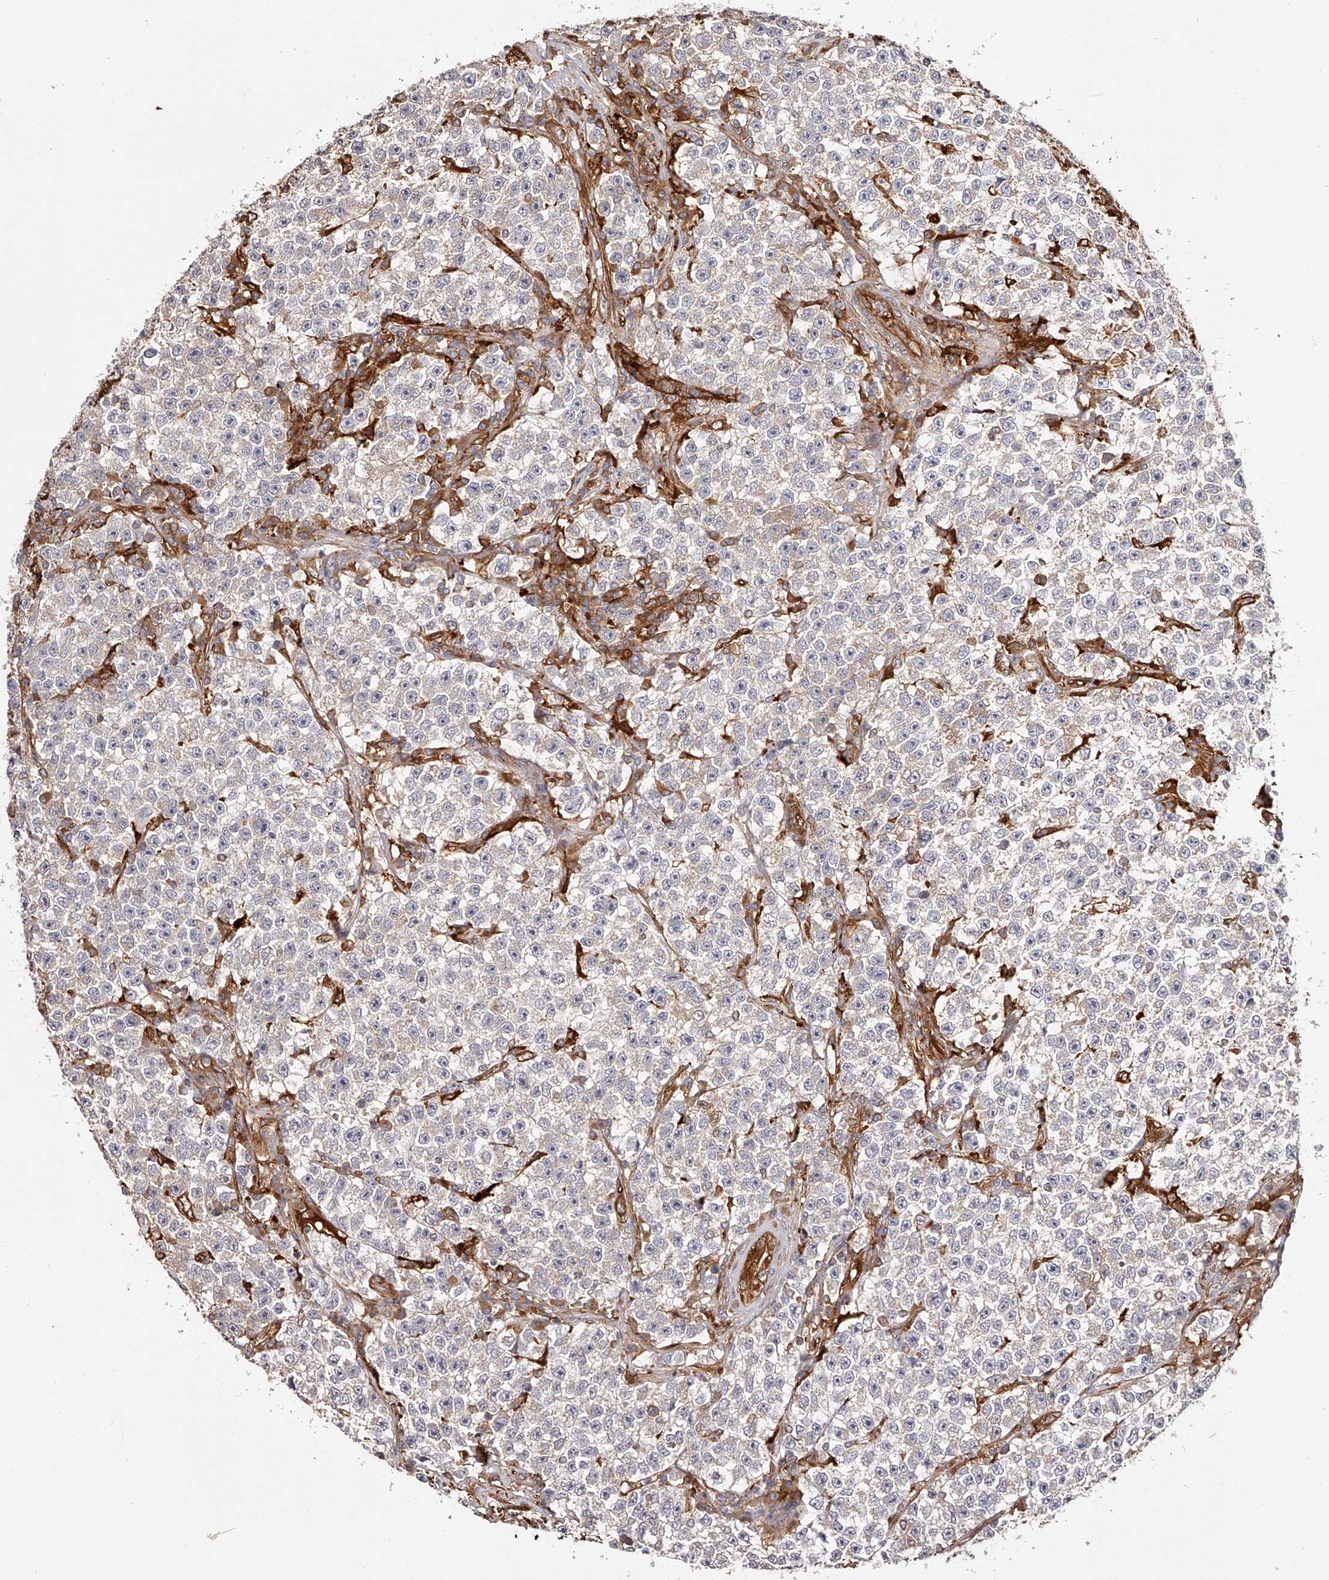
{"staining": {"intensity": "weak", "quantity": "<25%", "location": "cytoplasmic/membranous"}, "tissue": "testis cancer", "cell_type": "Tumor cells", "image_type": "cancer", "snomed": [{"axis": "morphology", "description": "Seminoma, NOS"}, {"axis": "topography", "description": "Testis"}], "caption": "This is a image of immunohistochemistry staining of testis seminoma, which shows no positivity in tumor cells.", "gene": "LAP3", "patient": {"sex": "male", "age": 22}}